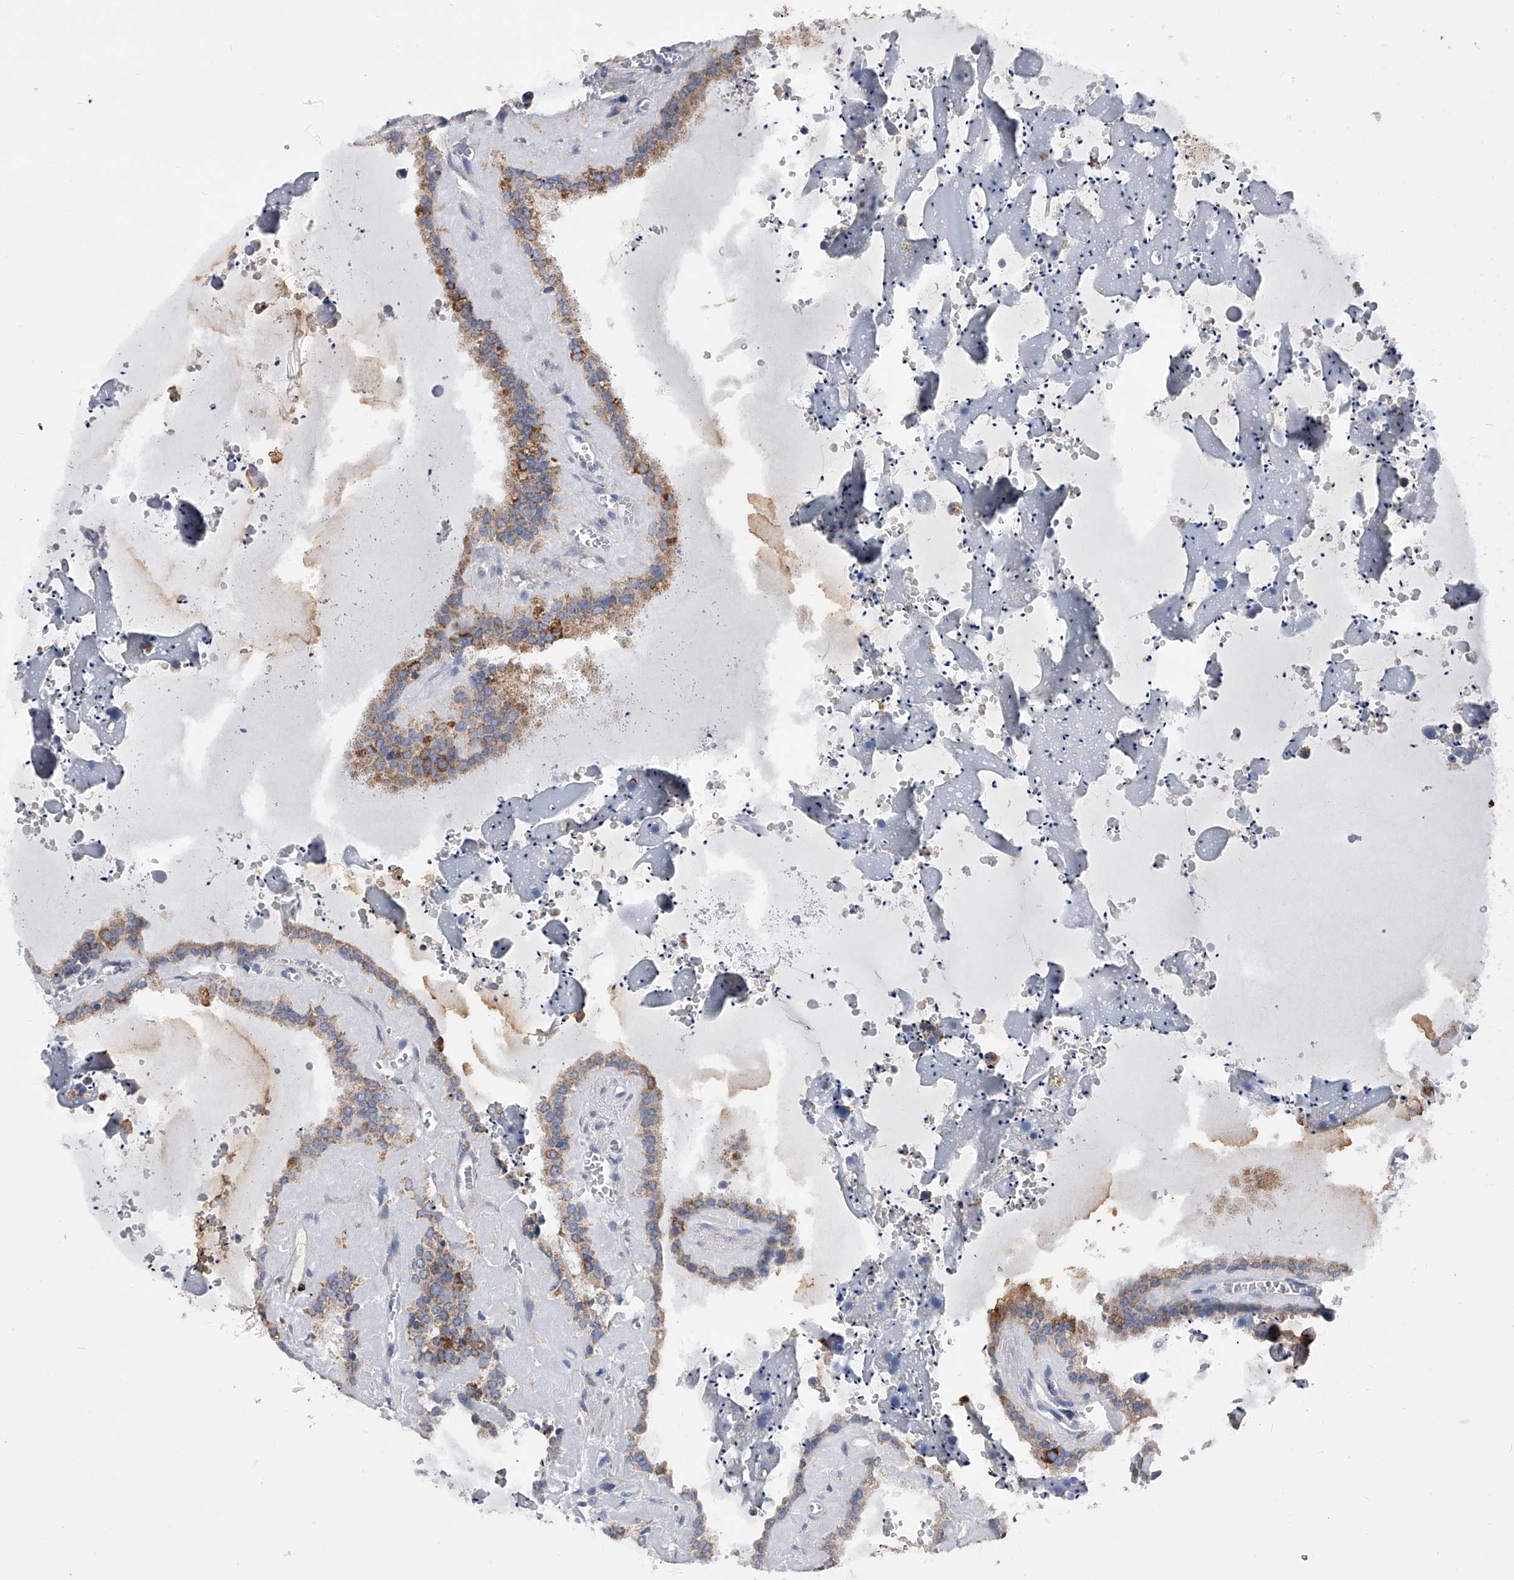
{"staining": {"intensity": "moderate", "quantity": ">75%", "location": "cytoplasmic/membranous"}, "tissue": "seminal vesicle", "cell_type": "Glandular cells", "image_type": "normal", "snomed": [{"axis": "morphology", "description": "Normal tissue, NOS"}, {"axis": "topography", "description": "Prostate"}, {"axis": "topography", "description": "Seminal veicle"}], "caption": "The photomicrograph demonstrates staining of benign seminal vesicle, revealing moderate cytoplasmic/membranous protein staining (brown color) within glandular cells. (DAB (3,3'-diaminobenzidine) = brown stain, brightfield microscopy at high magnification).", "gene": "PDSS2", "patient": {"sex": "male", "age": 59}}